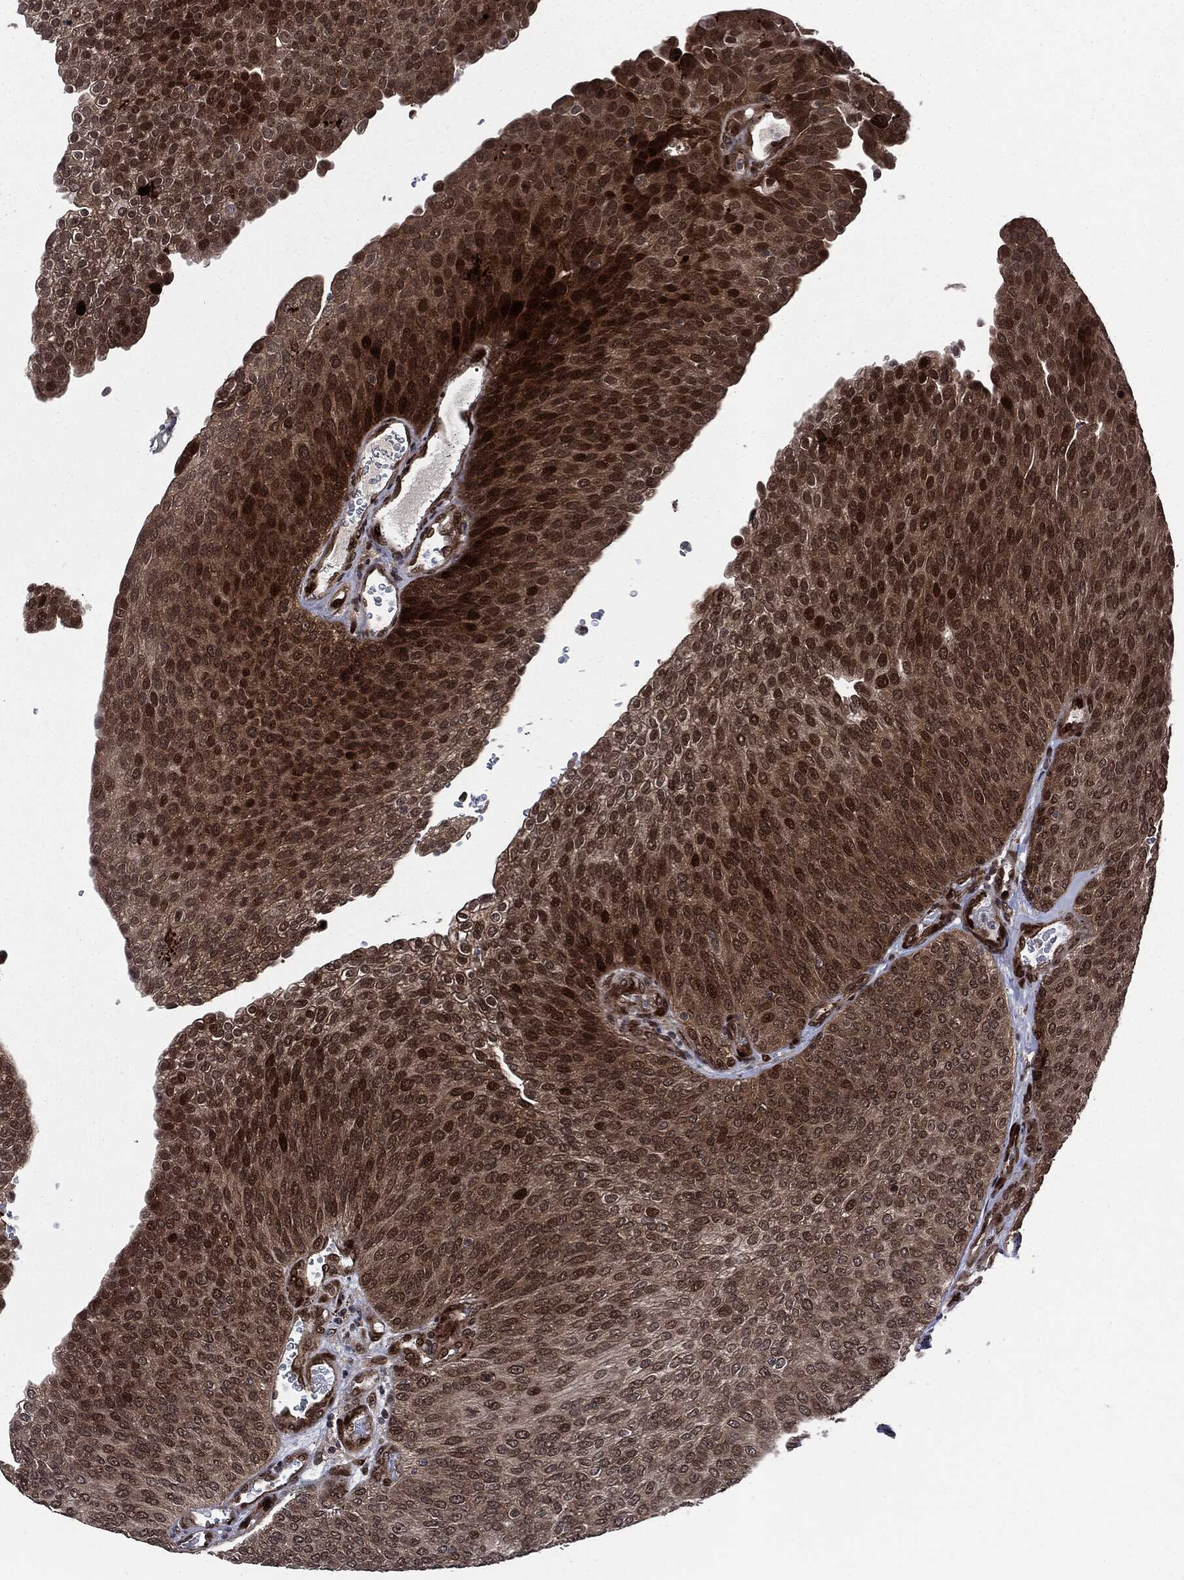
{"staining": {"intensity": "strong", "quantity": "<25%", "location": "cytoplasmic/membranous,nuclear"}, "tissue": "urothelial cancer", "cell_type": "Tumor cells", "image_type": "cancer", "snomed": [{"axis": "morphology", "description": "Urothelial carcinoma, High grade"}, {"axis": "topography", "description": "Urinary bladder"}], "caption": "This photomicrograph exhibits immunohistochemistry staining of human urothelial cancer, with medium strong cytoplasmic/membranous and nuclear staining in about <25% of tumor cells.", "gene": "SMAD4", "patient": {"sex": "female", "age": 79}}